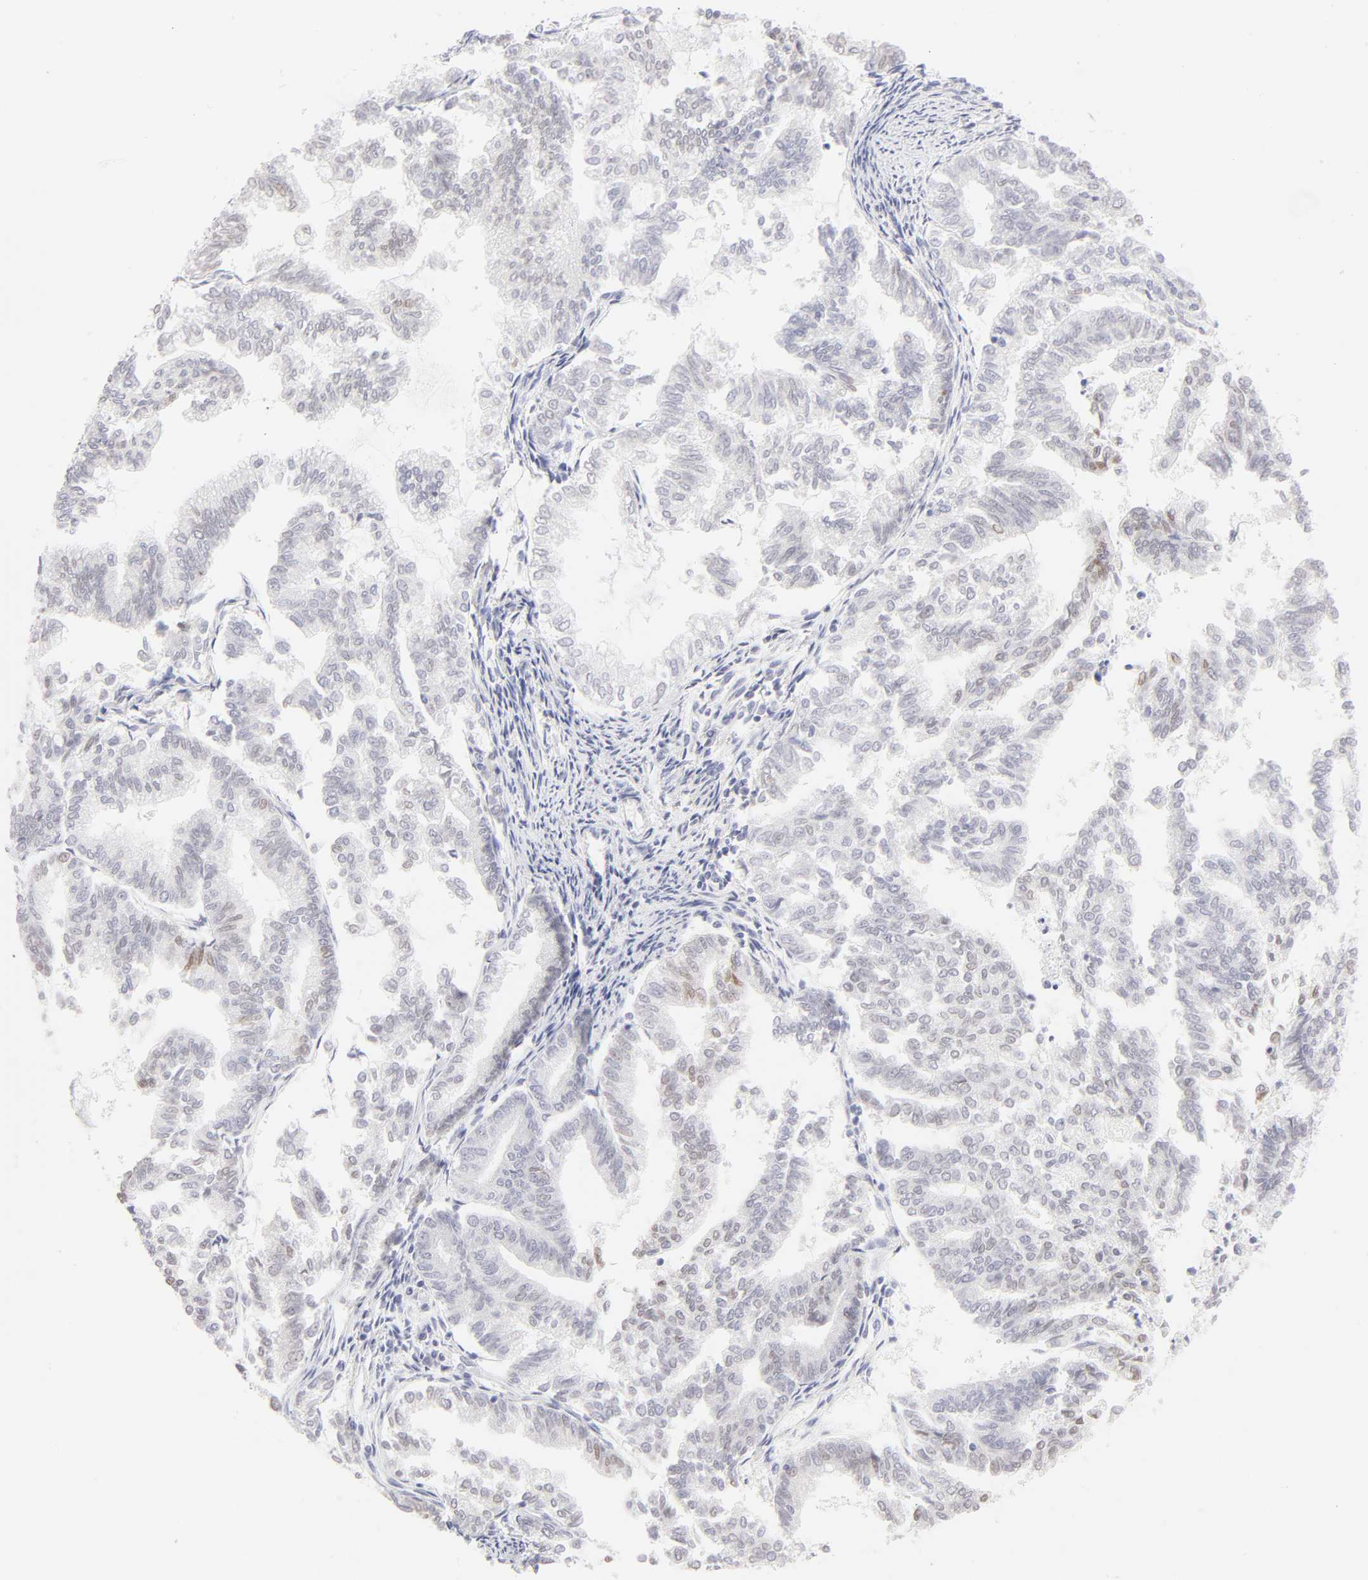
{"staining": {"intensity": "weak", "quantity": "<25%", "location": "nuclear"}, "tissue": "endometrial cancer", "cell_type": "Tumor cells", "image_type": "cancer", "snomed": [{"axis": "morphology", "description": "Adenocarcinoma, NOS"}, {"axis": "topography", "description": "Endometrium"}], "caption": "Immunohistochemistry micrograph of endometrial cancer stained for a protein (brown), which demonstrates no staining in tumor cells.", "gene": "ELF3", "patient": {"sex": "female", "age": 79}}